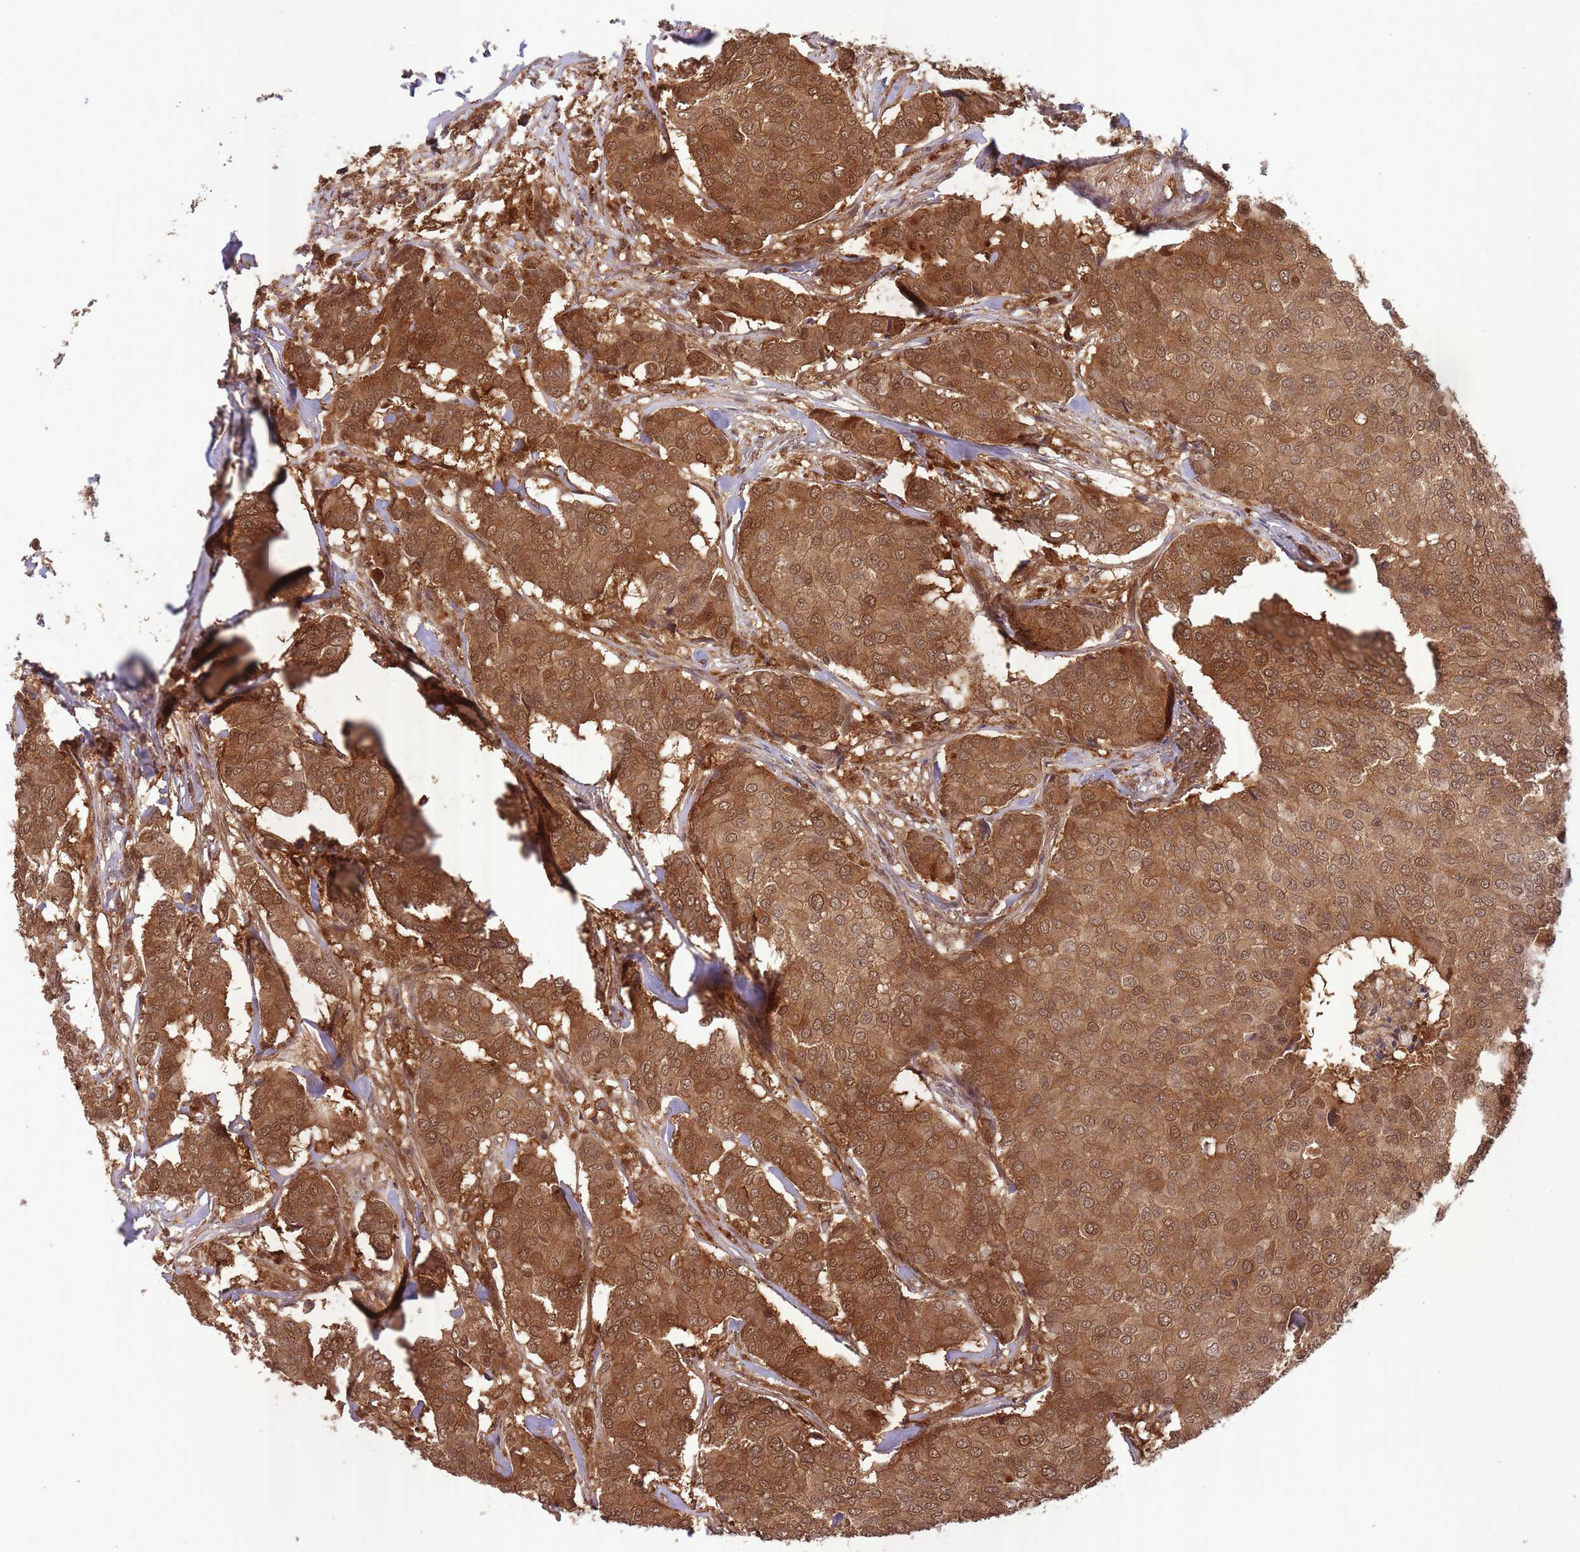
{"staining": {"intensity": "moderate", "quantity": ">75%", "location": "cytoplasmic/membranous,nuclear"}, "tissue": "breast cancer", "cell_type": "Tumor cells", "image_type": "cancer", "snomed": [{"axis": "morphology", "description": "Duct carcinoma"}, {"axis": "topography", "description": "Breast"}], "caption": "Immunohistochemical staining of breast cancer reveals medium levels of moderate cytoplasmic/membranous and nuclear protein staining in about >75% of tumor cells. (DAB IHC with brightfield microscopy, high magnification).", "gene": "PPP6R3", "patient": {"sex": "female", "age": 75}}